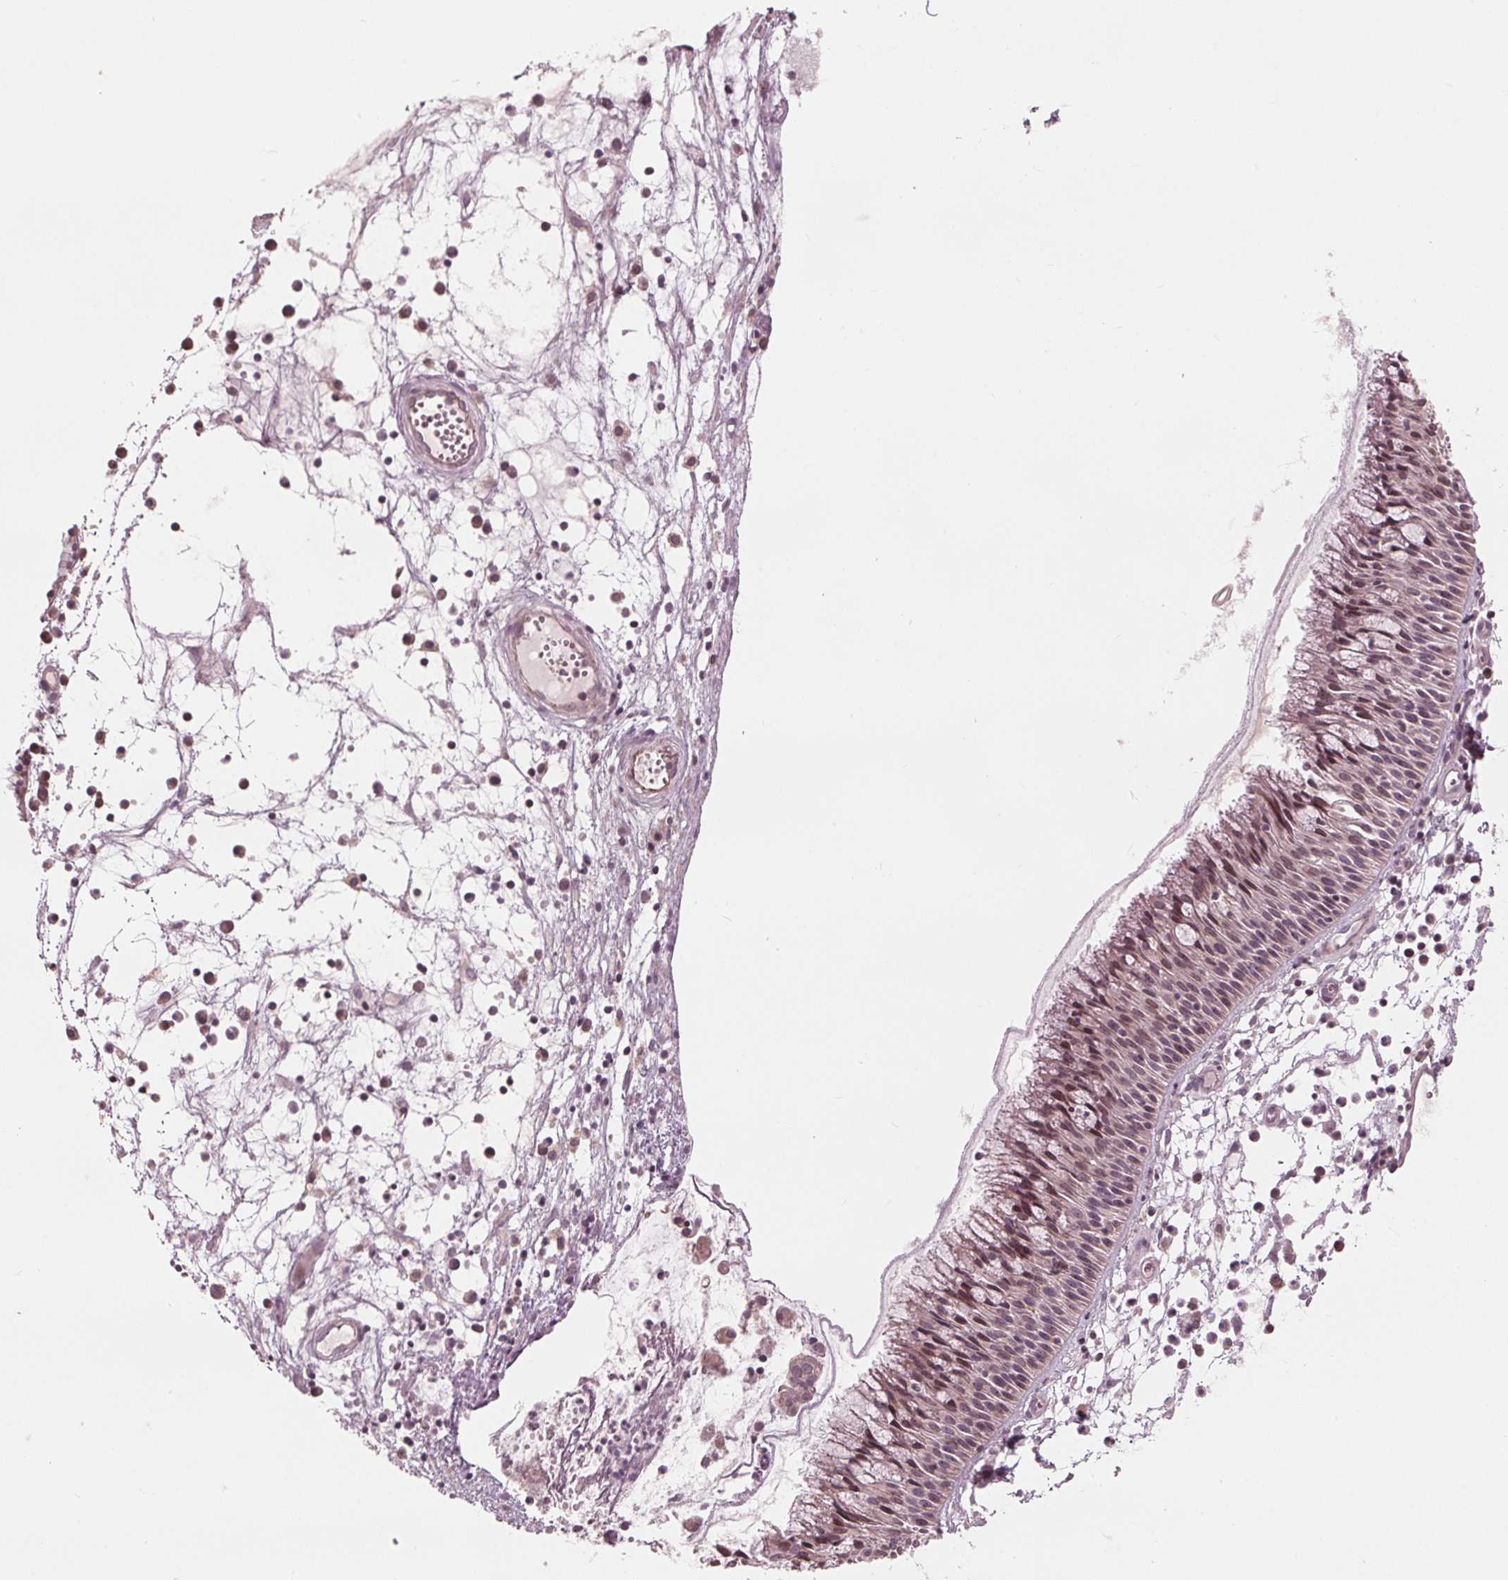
{"staining": {"intensity": "moderate", "quantity": "25%-75%", "location": "nuclear"}, "tissue": "nasopharynx", "cell_type": "Respiratory epithelial cells", "image_type": "normal", "snomed": [{"axis": "morphology", "description": "Normal tissue, NOS"}, {"axis": "topography", "description": "Nasopharynx"}], "caption": "The histopathology image exhibits staining of unremarkable nasopharynx, revealing moderate nuclear protein staining (brown color) within respiratory epithelial cells.", "gene": "NUP210", "patient": {"sex": "male", "age": 31}}